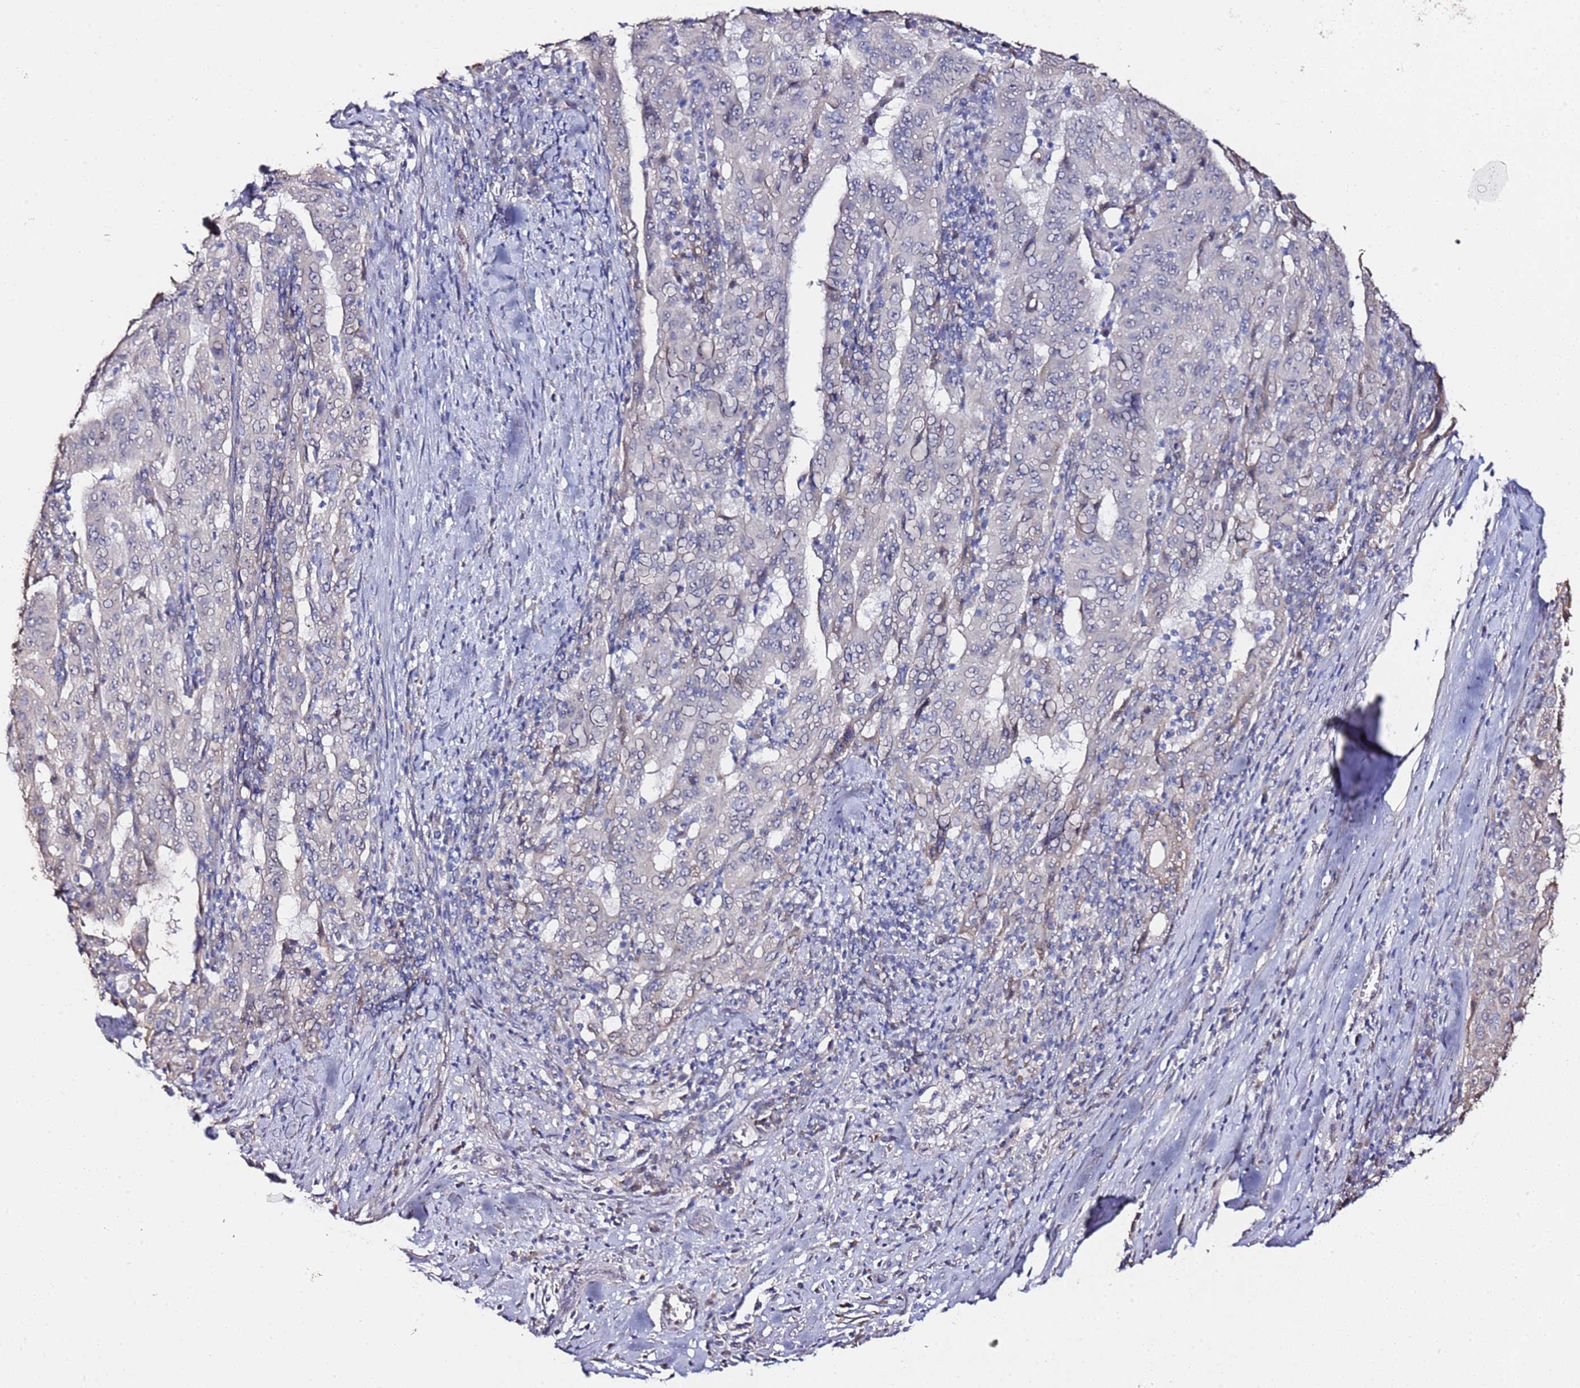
{"staining": {"intensity": "negative", "quantity": "none", "location": "none"}, "tissue": "pancreatic cancer", "cell_type": "Tumor cells", "image_type": "cancer", "snomed": [{"axis": "morphology", "description": "Adenocarcinoma, NOS"}, {"axis": "topography", "description": "Pancreas"}], "caption": "DAB (3,3'-diaminobenzidine) immunohistochemical staining of human pancreatic cancer (adenocarcinoma) shows no significant positivity in tumor cells.", "gene": "C3orf80", "patient": {"sex": "male", "age": 63}}